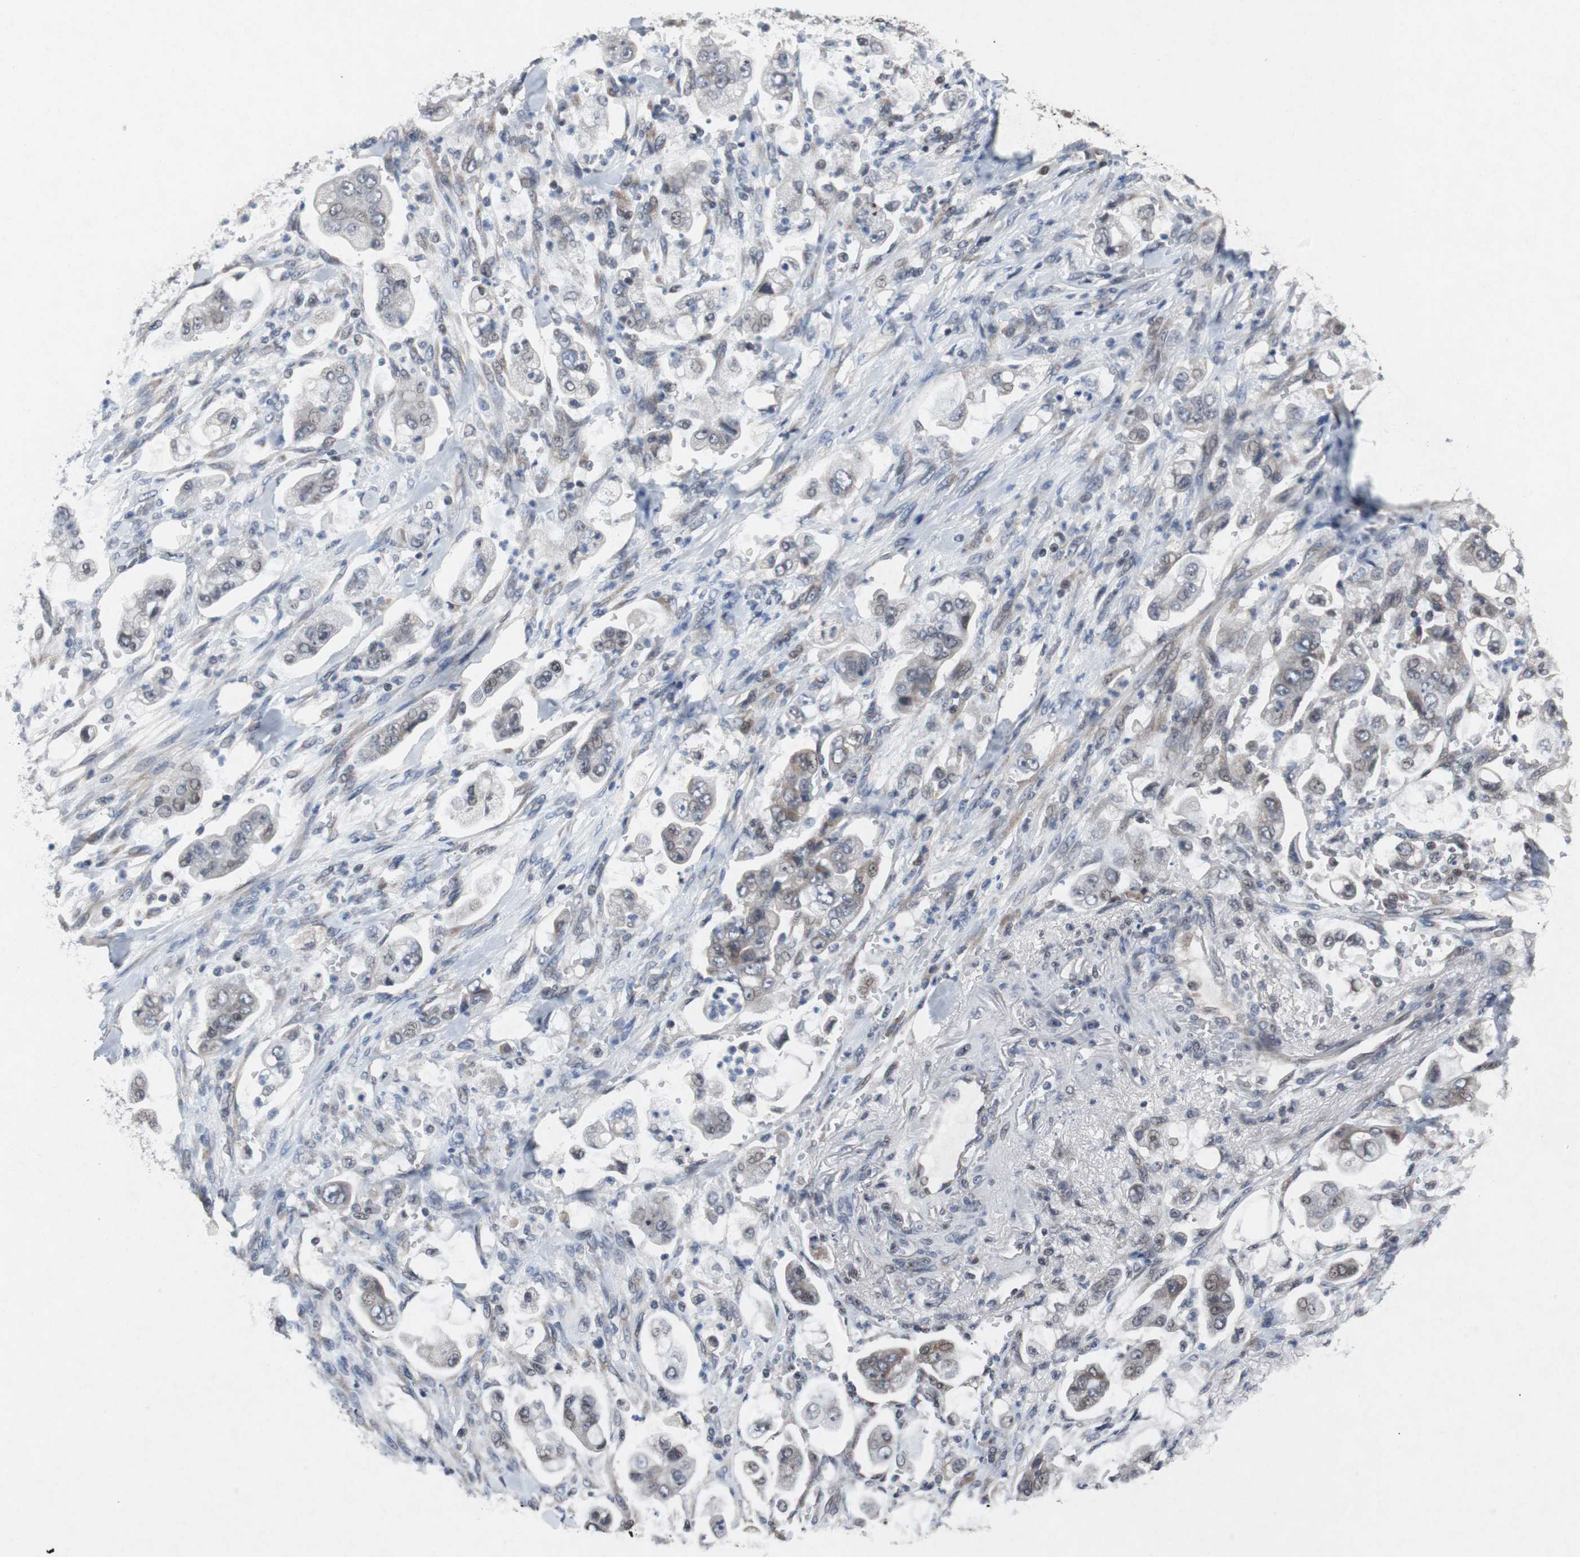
{"staining": {"intensity": "weak", "quantity": "25%-75%", "location": "cytoplasmic/membranous"}, "tissue": "stomach cancer", "cell_type": "Tumor cells", "image_type": "cancer", "snomed": [{"axis": "morphology", "description": "Adenocarcinoma, NOS"}, {"axis": "topography", "description": "Stomach"}], "caption": "Protein staining of stomach adenocarcinoma tissue exhibits weak cytoplasmic/membranous expression in about 25%-75% of tumor cells.", "gene": "TP63", "patient": {"sex": "male", "age": 62}}